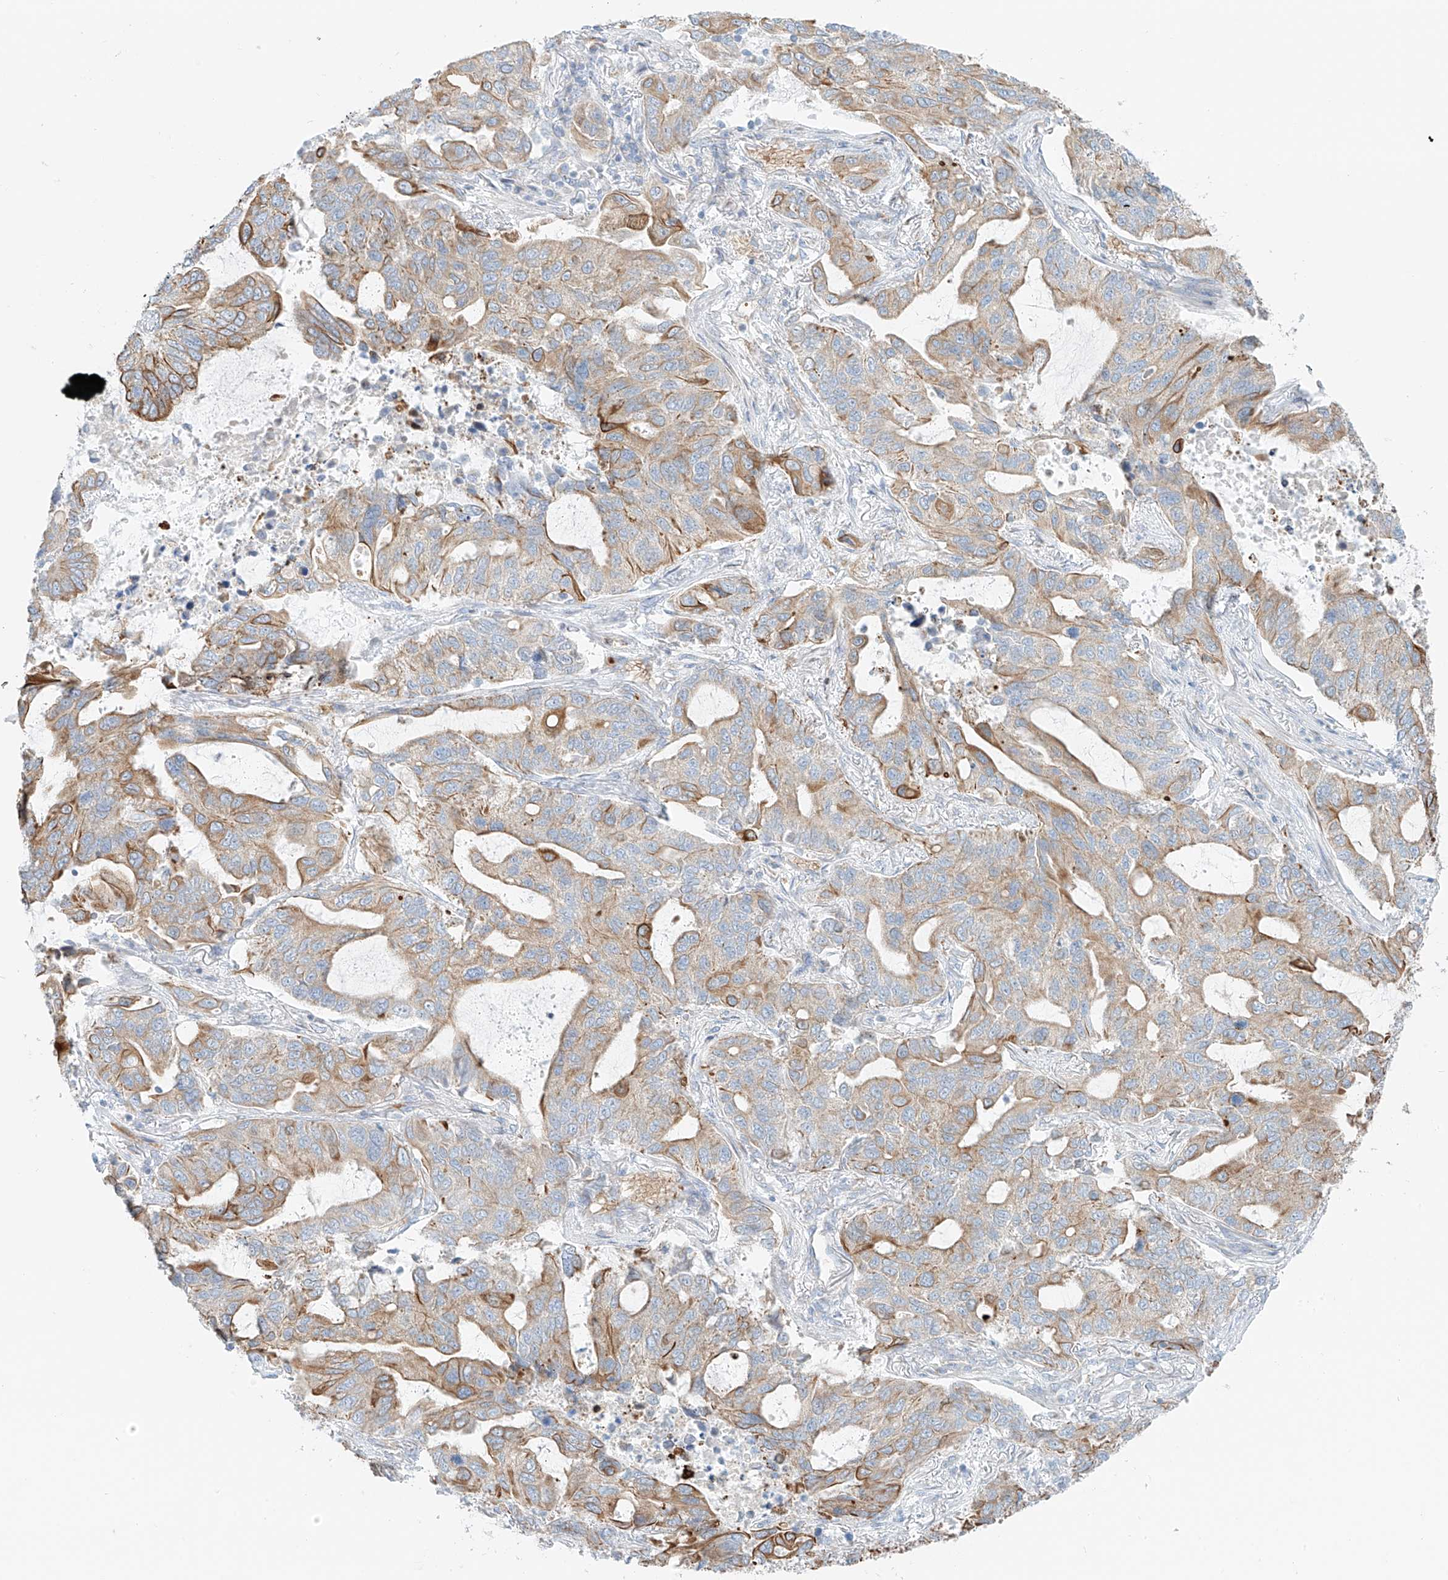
{"staining": {"intensity": "strong", "quantity": "25%-75%", "location": "cytoplasmic/membranous"}, "tissue": "lung cancer", "cell_type": "Tumor cells", "image_type": "cancer", "snomed": [{"axis": "morphology", "description": "Adenocarcinoma, NOS"}, {"axis": "topography", "description": "Lung"}], "caption": "Lung adenocarcinoma stained with a protein marker demonstrates strong staining in tumor cells.", "gene": "EIPR1", "patient": {"sex": "male", "age": 64}}